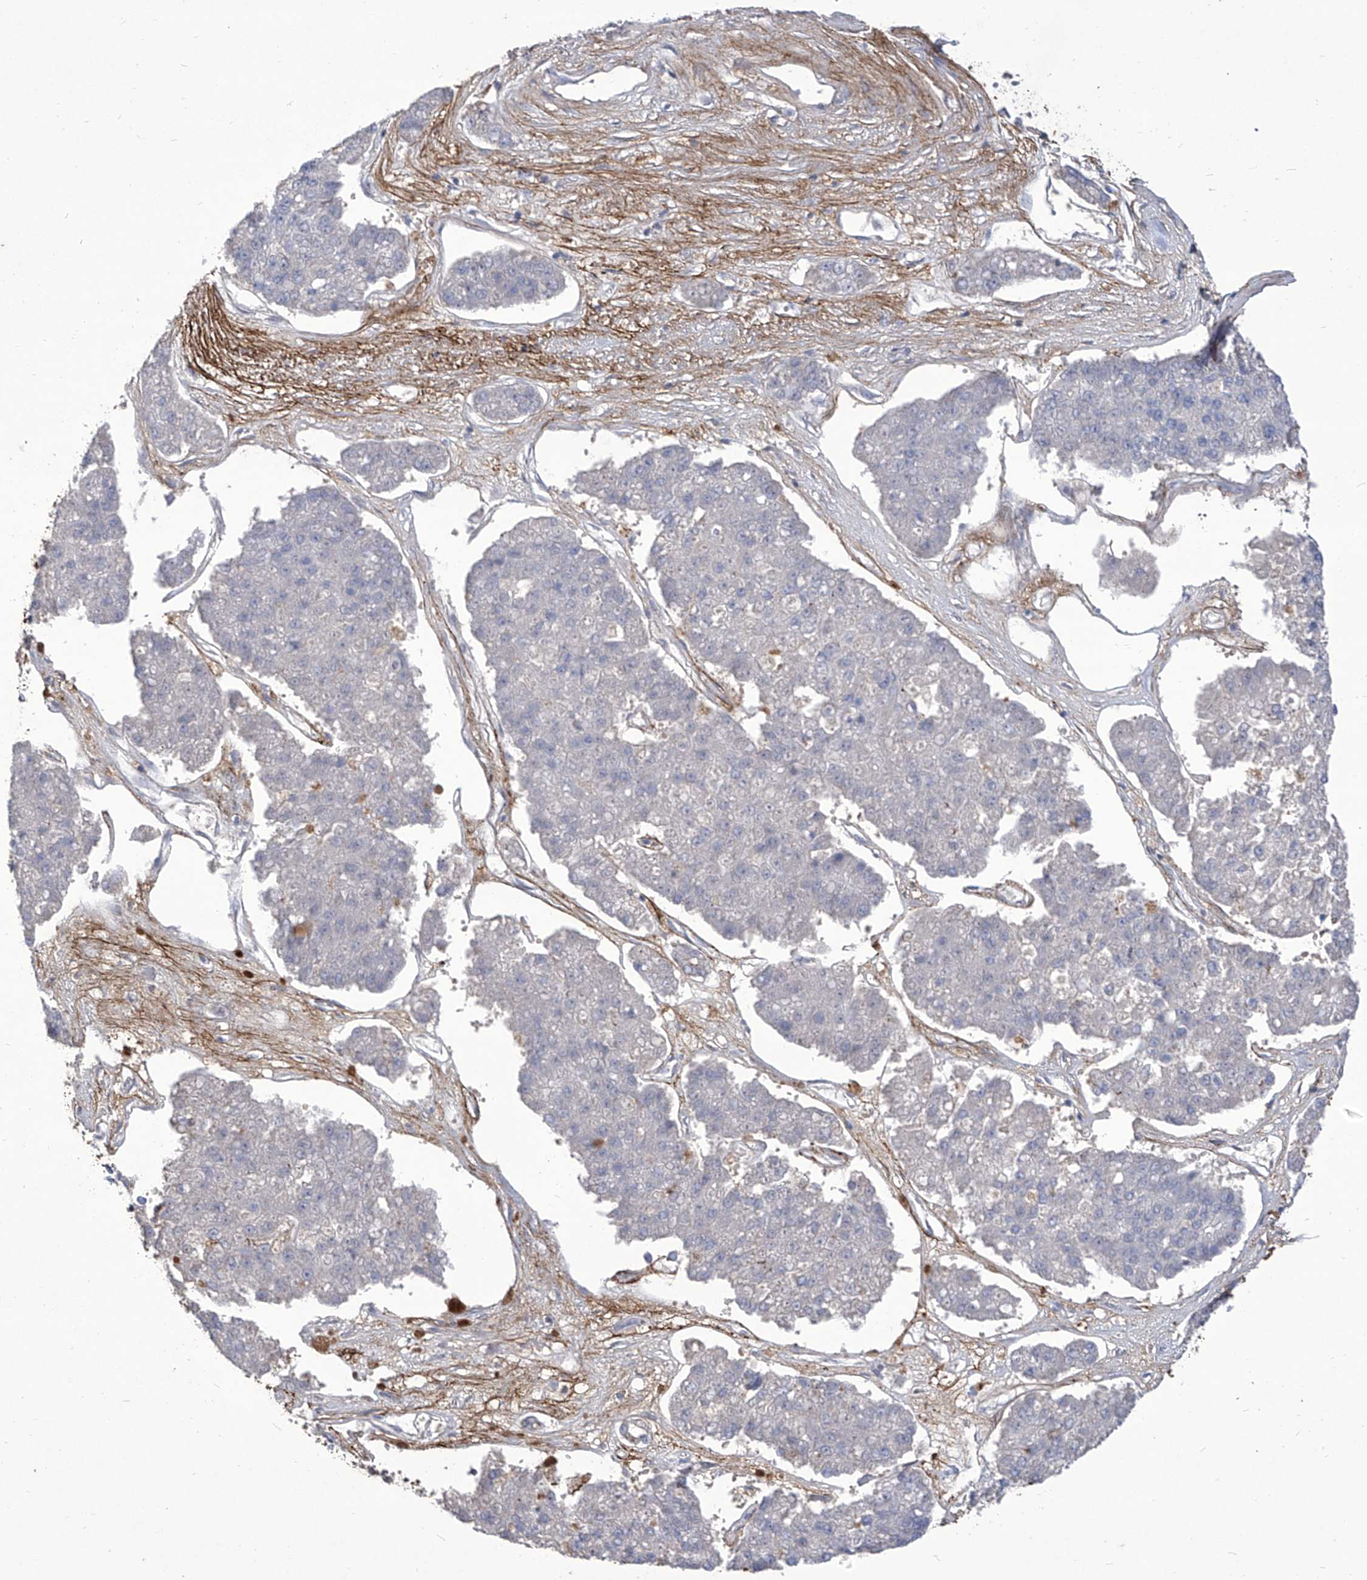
{"staining": {"intensity": "negative", "quantity": "none", "location": "none"}, "tissue": "pancreatic cancer", "cell_type": "Tumor cells", "image_type": "cancer", "snomed": [{"axis": "morphology", "description": "Adenocarcinoma, NOS"}, {"axis": "topography", "description": "Pancreas"}], "caption": "IHC photomicrograph of human pancreatic cancer (adenocarcinoma) stained for a protein (brown), which reveals no expression in tumor cells.", "gene": "TXNIP", "patient": {"sex": "male", "age": 50}}